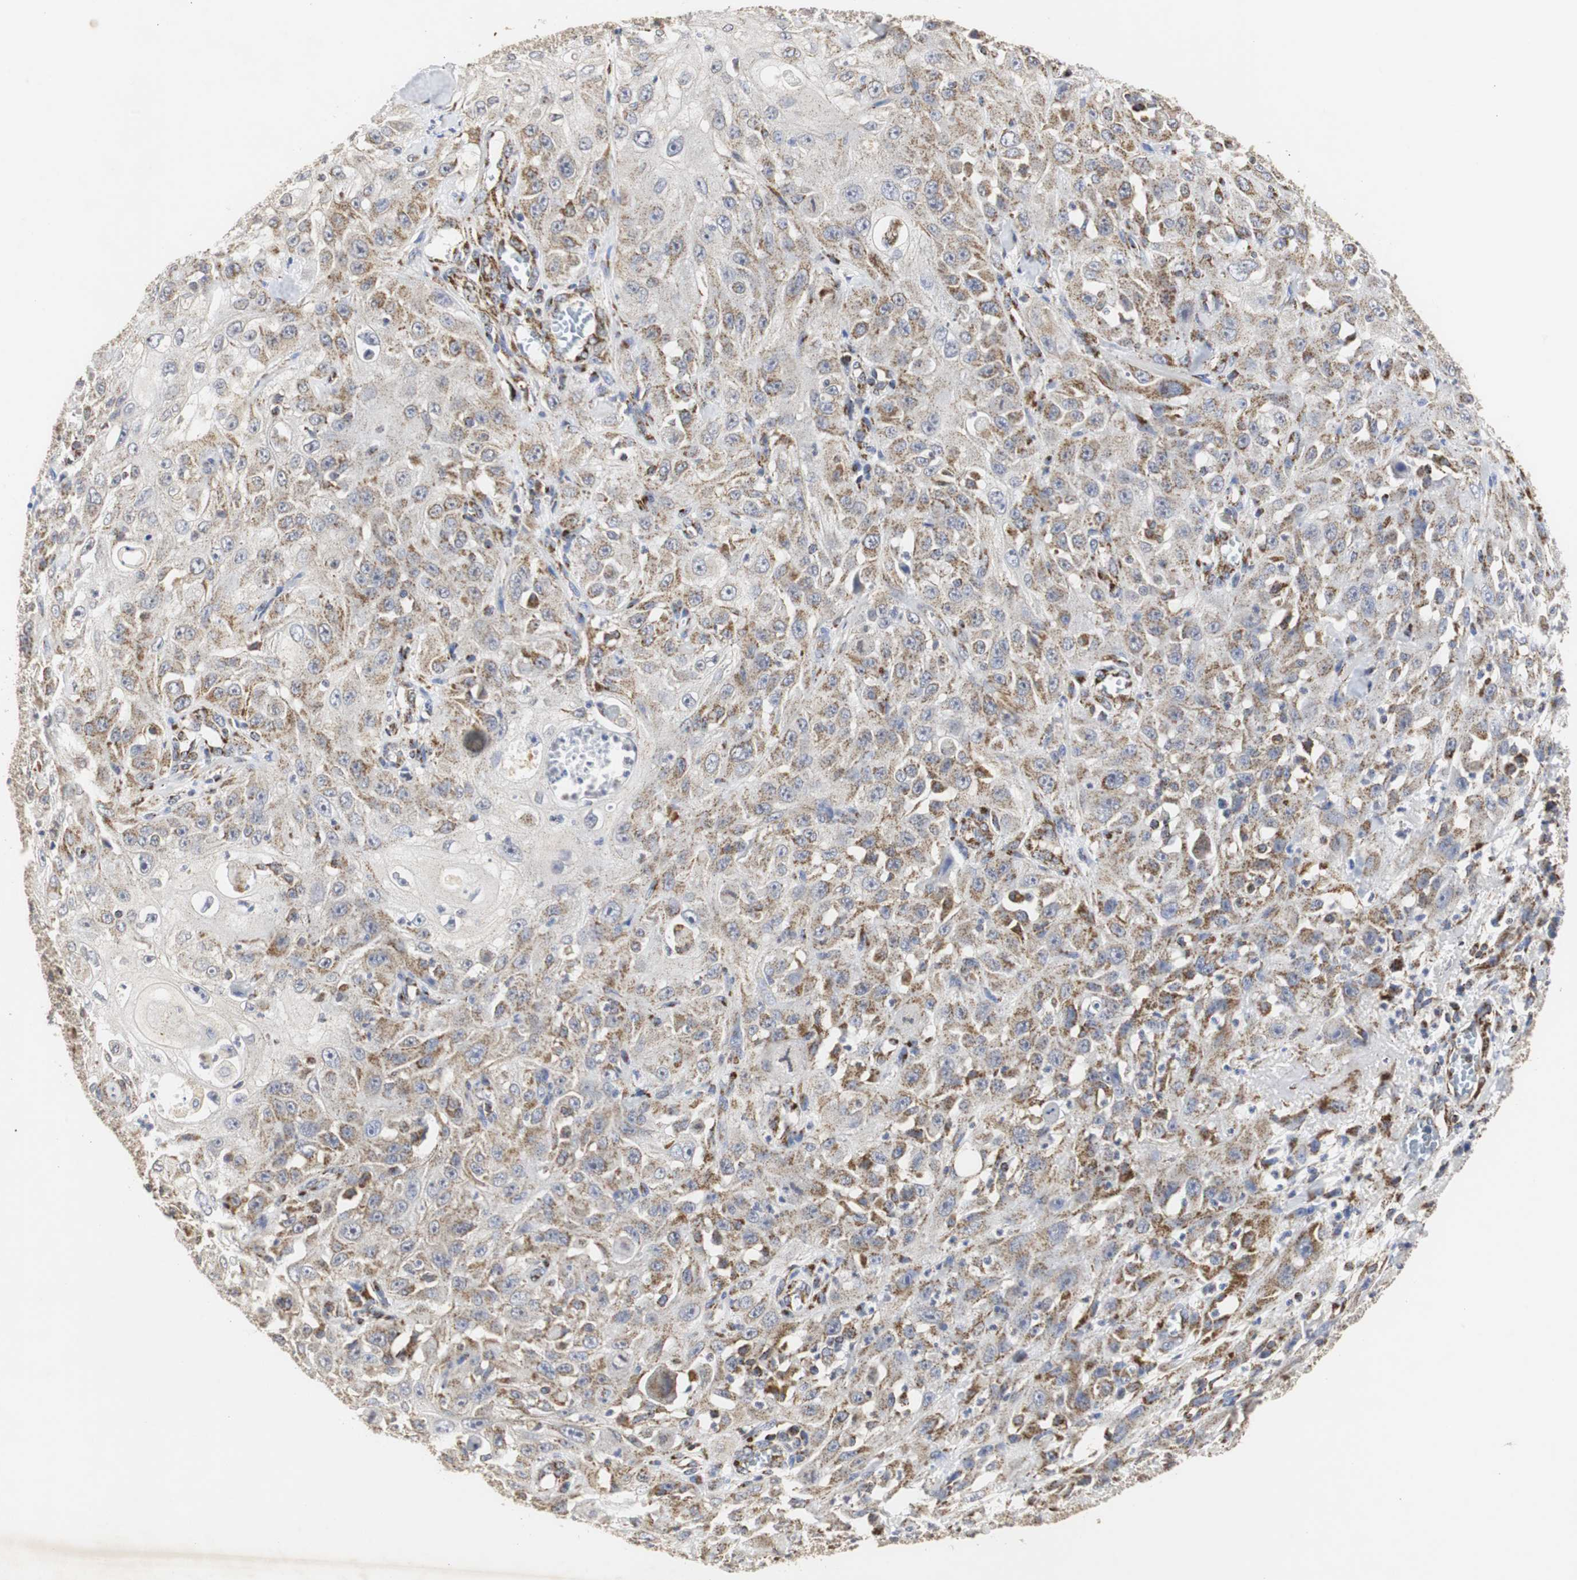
{"staining": {"intensity": "strong", "quantity": "25%-75%", "location": "cytoplasmic/membranous"}, "tissue": "skin cancer", "cell_type": "Tumor cells", "image_type": "cancer", "snomed": [{"axis": "morphology", "description": "Squamous cell carcinoma, NOS"}, {"axis": "morphology", "description": "Squamous cell carcinoma, metastatic, NOS"}, {"axis": "topography", "description": "Skin"}, {"axis": "topography", "description": "Lymph node"}], "caption": "The micrograph displays a brown stain indicating the presence of a protein in the cytoplasmic/membranous of tumor cells in skin squamous cell carcinoma.", "gene": "HSD17B10", "patient": {"sex": "male", "age": 75}}